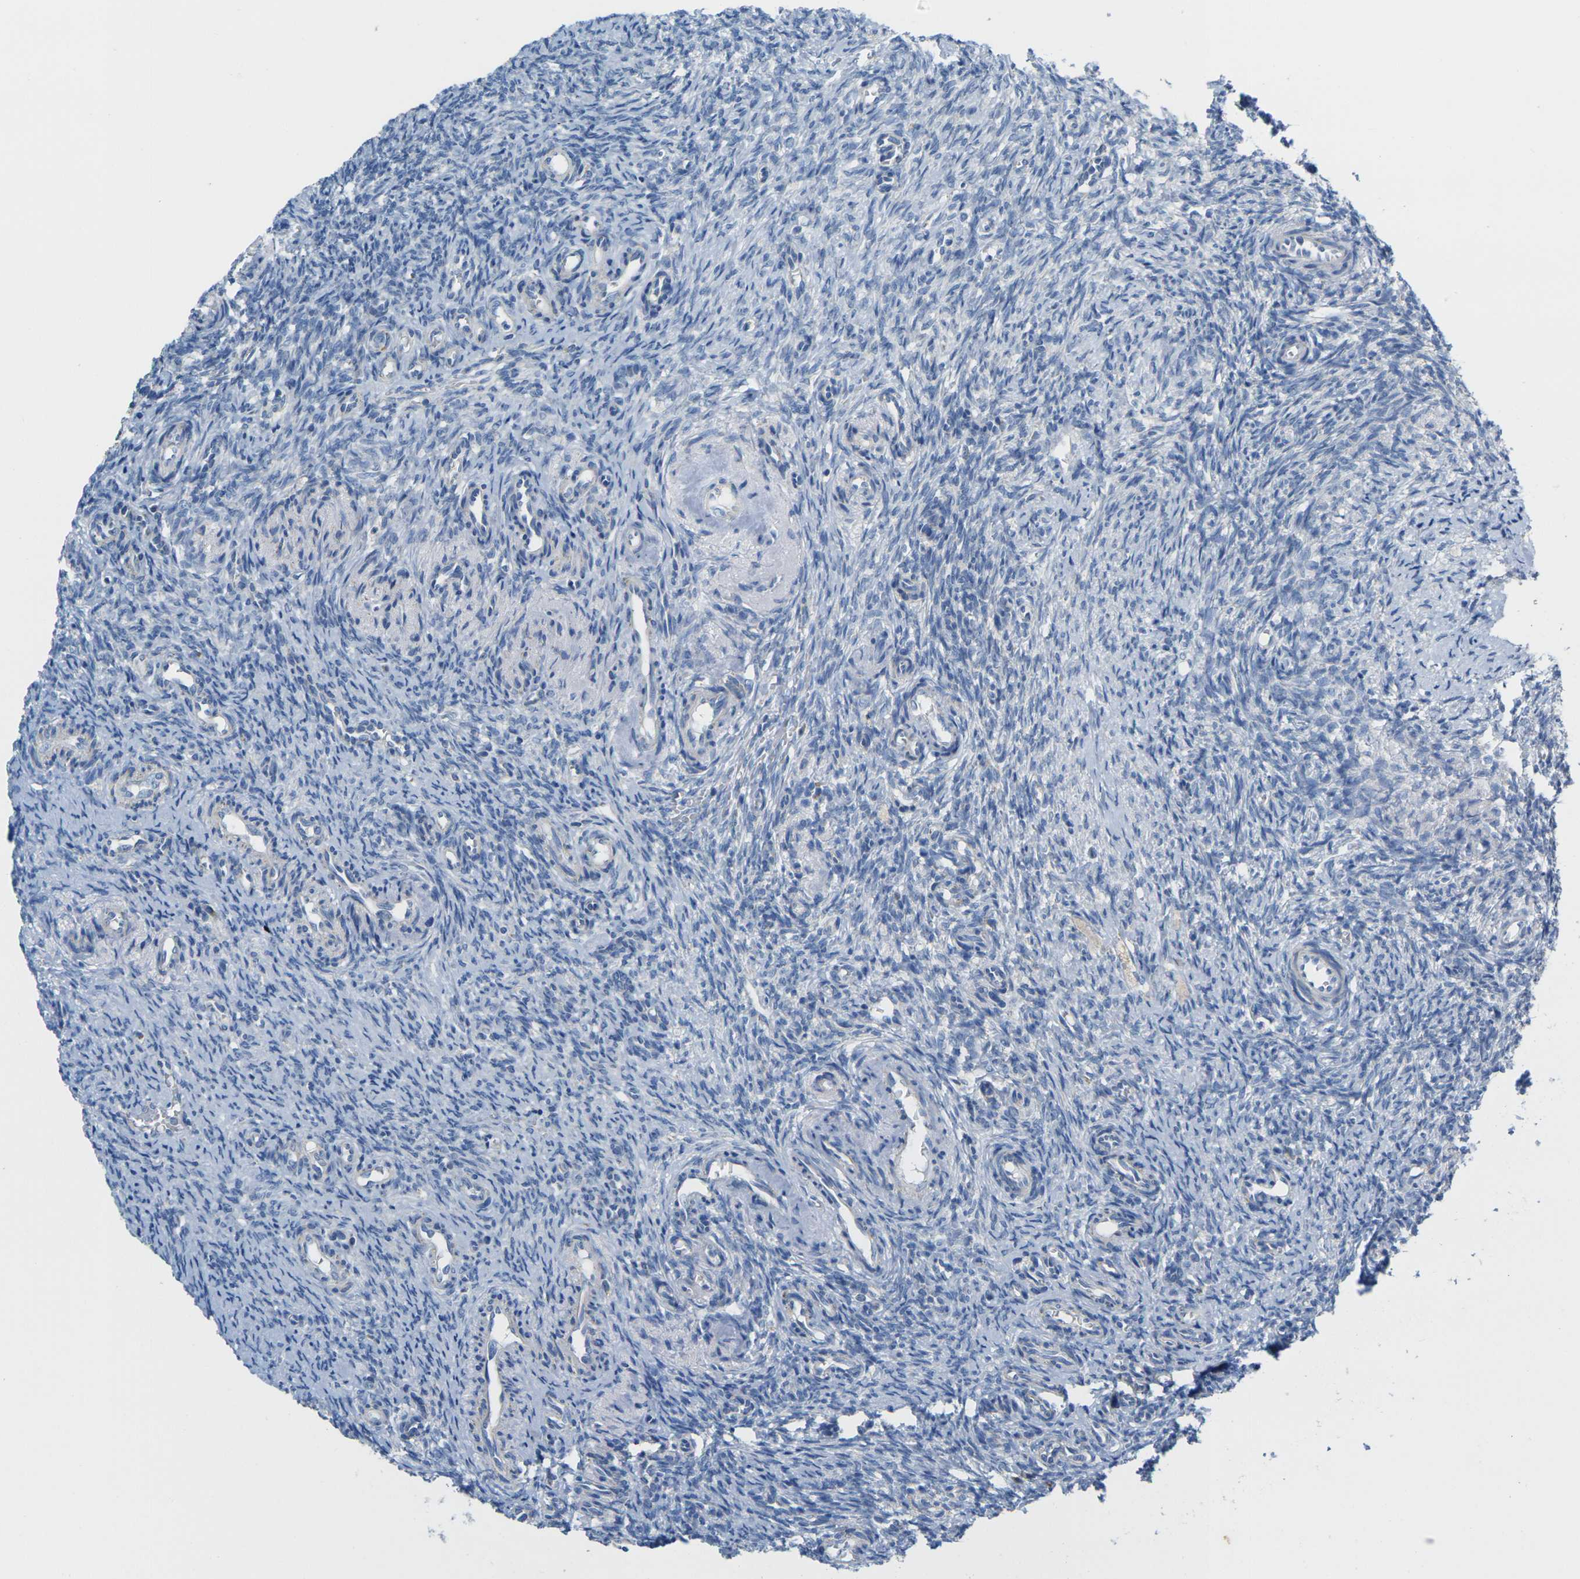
{"staining": {"intensity": "negative", "quantity": "none", "location": "none"}, "tissue": "ovary", "cell_type": "Ovarian stroma cells", "image_type": "normal", "snomed": [{"axis": "morphology", "description": "Normal tissue, NOS"}, {"axis": "topography", "description": "Ovary"}], "caption": "Immunohistochemical staining of benign human ovary reveals no significant expression in ovarian stroma cells.", "gene": "TMEM204", "patient": {"sex": "female", "age": 41}}